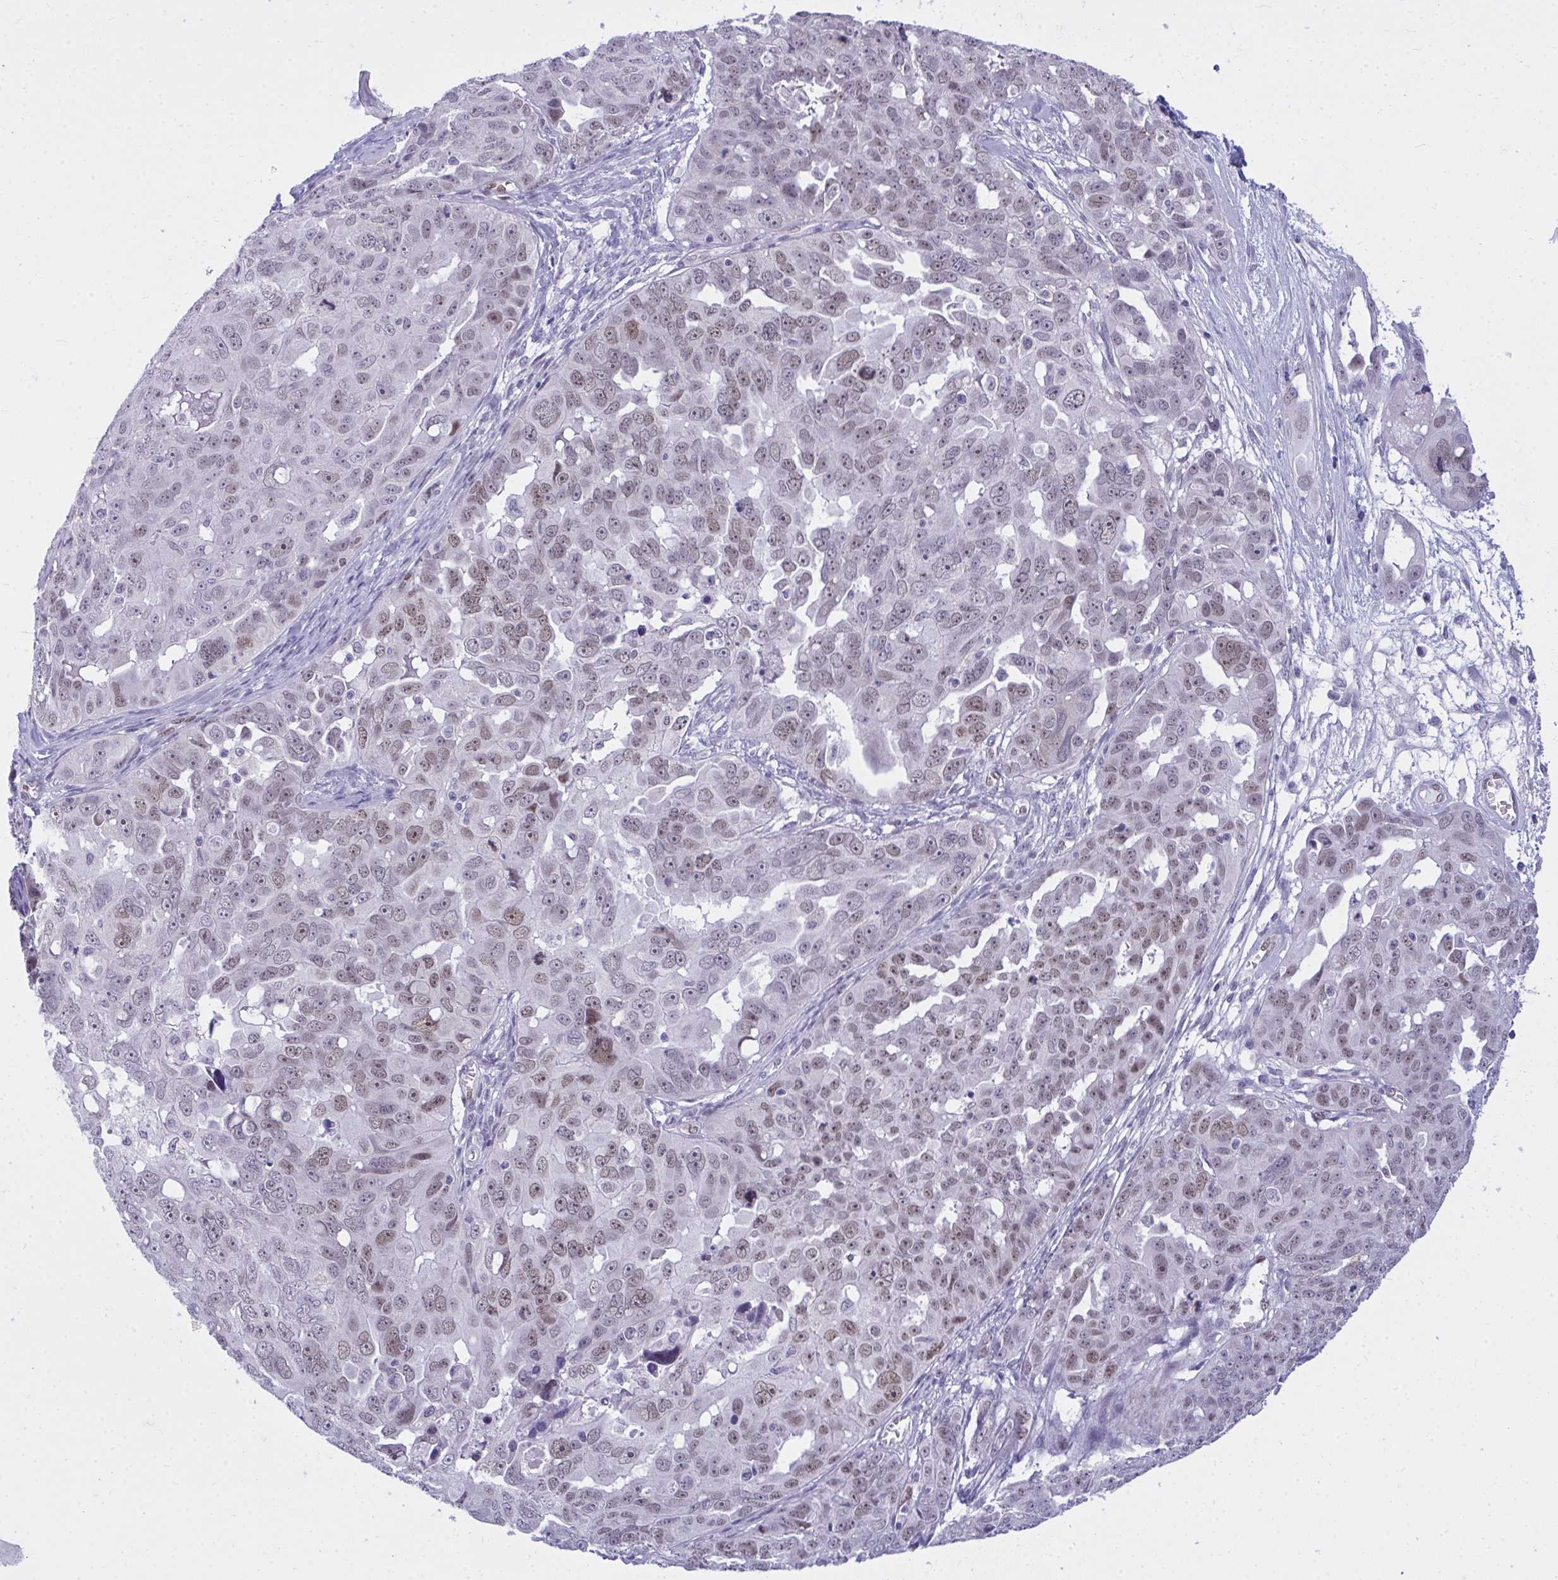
{"staining": {"intensity": "weak", "quantity": "25%-75%", "location": "nuclear"}, "tissue": "ovarian cancer", "cell_type": "Tumor cells", "image_type": "cancer", "snomed": [{"axis": "morphology", "description": "Carcinoma, endometroid"}, {"axis": "topography", "description": "Ovary"}], "caption": "This micrograph shows immunohistochemistry (IHC) staining of human ovarian cancer (endometroid carcinoma), with low weak nuclear expression in approximately 25%-75% of tumor cells.", "gene": "TEAD4", "patient": {"sex": "female", "age": 70}}